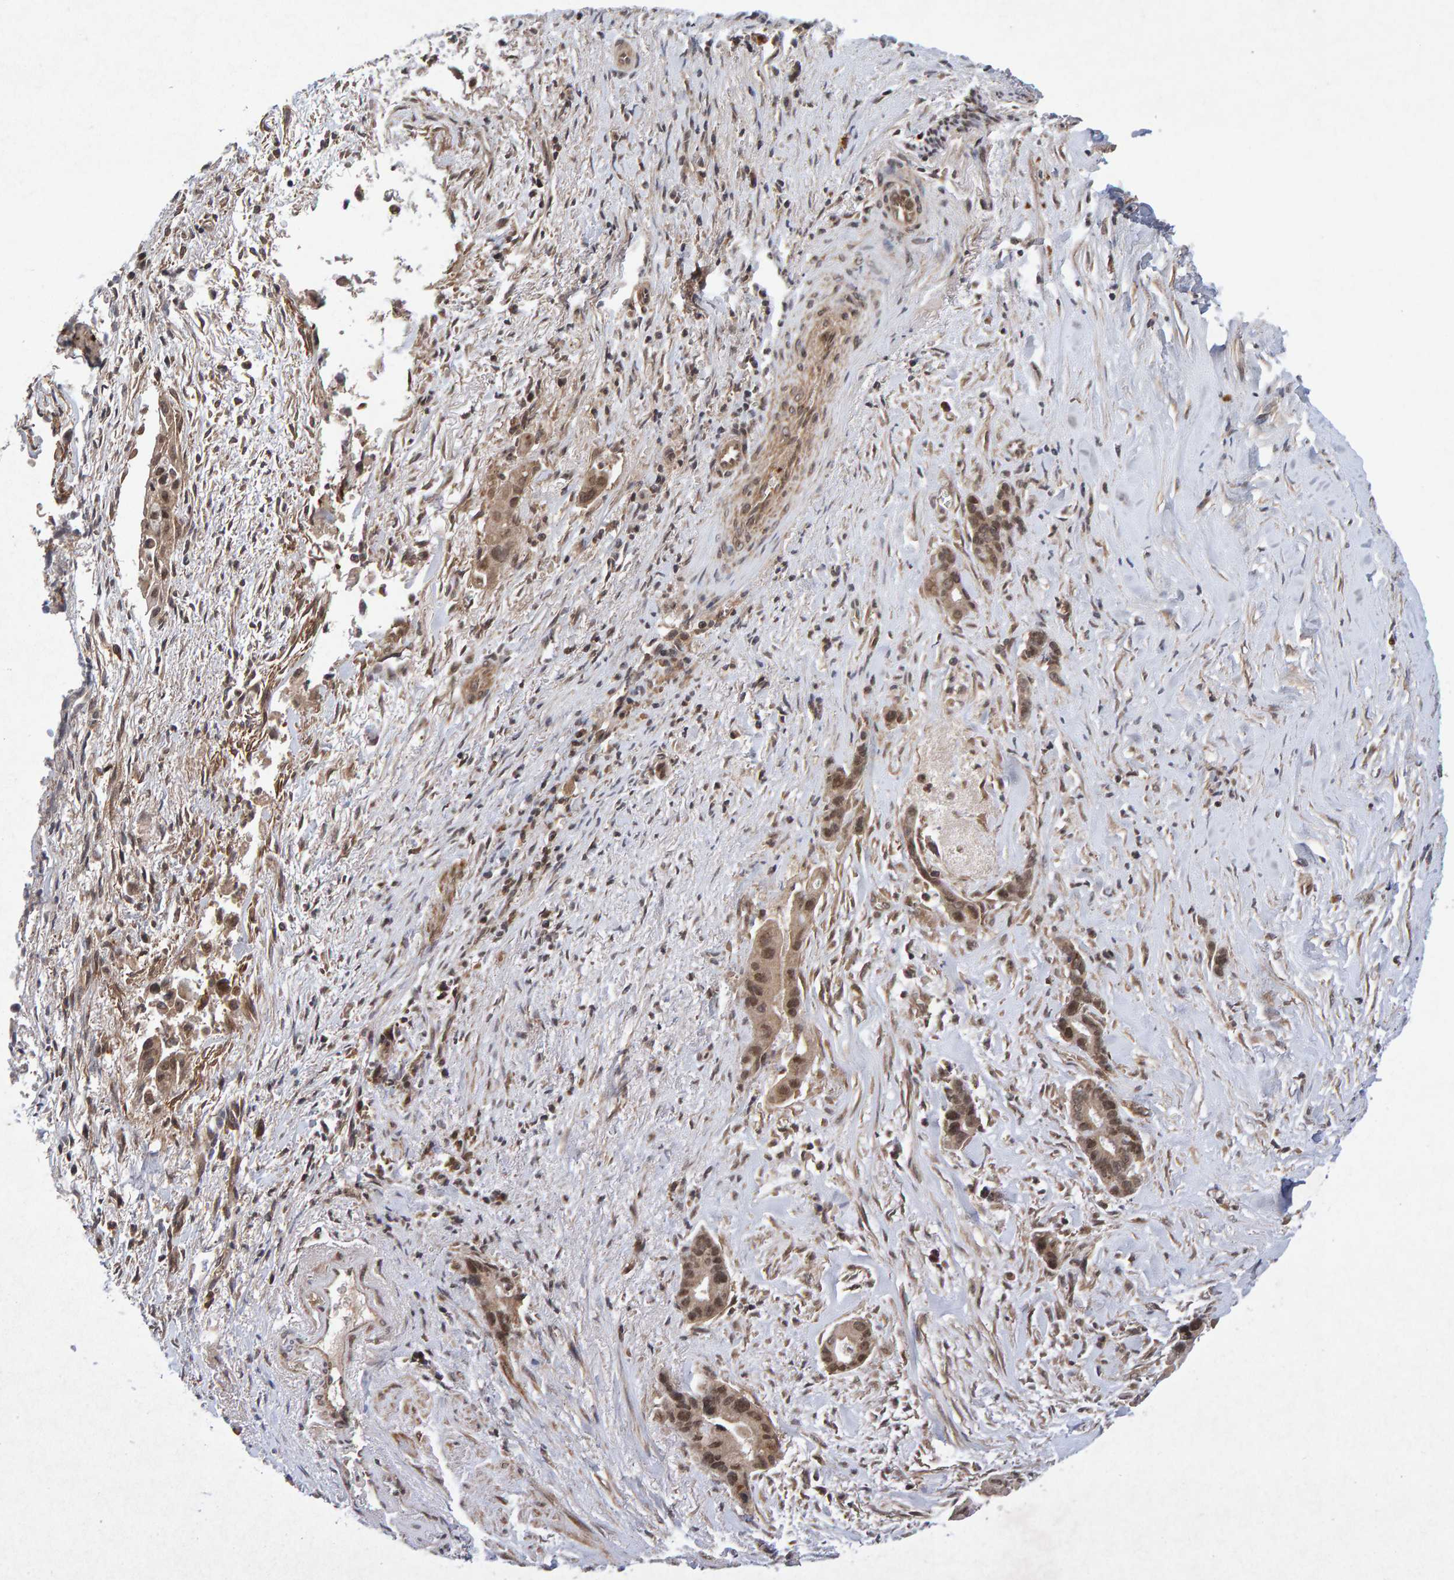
{"staining": {"intensity": "moderate", "quantity": ">75%", "location": "cytoplasmic/membranous,nuclear"}, "tissue": "liver cancer", "cell_type": "Tumor cells", "image_type": "cancer", "snomed": [{"axis": "morphology", "description": "Cholangiocarcinoma"}, {"axis": "topography", "description": "Liver"}], "caption": "Immunohistochemistry (IHC) micrograph of neoplastic tissue: human liver cancer (cholangiocarcinoma) stained using IHC displays medium levels of moderate protein expression localized specifically in the cytoplasmic/membranous and nuclear of tumor cells, appearing as a cytoplasmic/membranous and nuclear brown color.", "gene": "CDH2", "patient": {"sex": "female", "age": 55}}